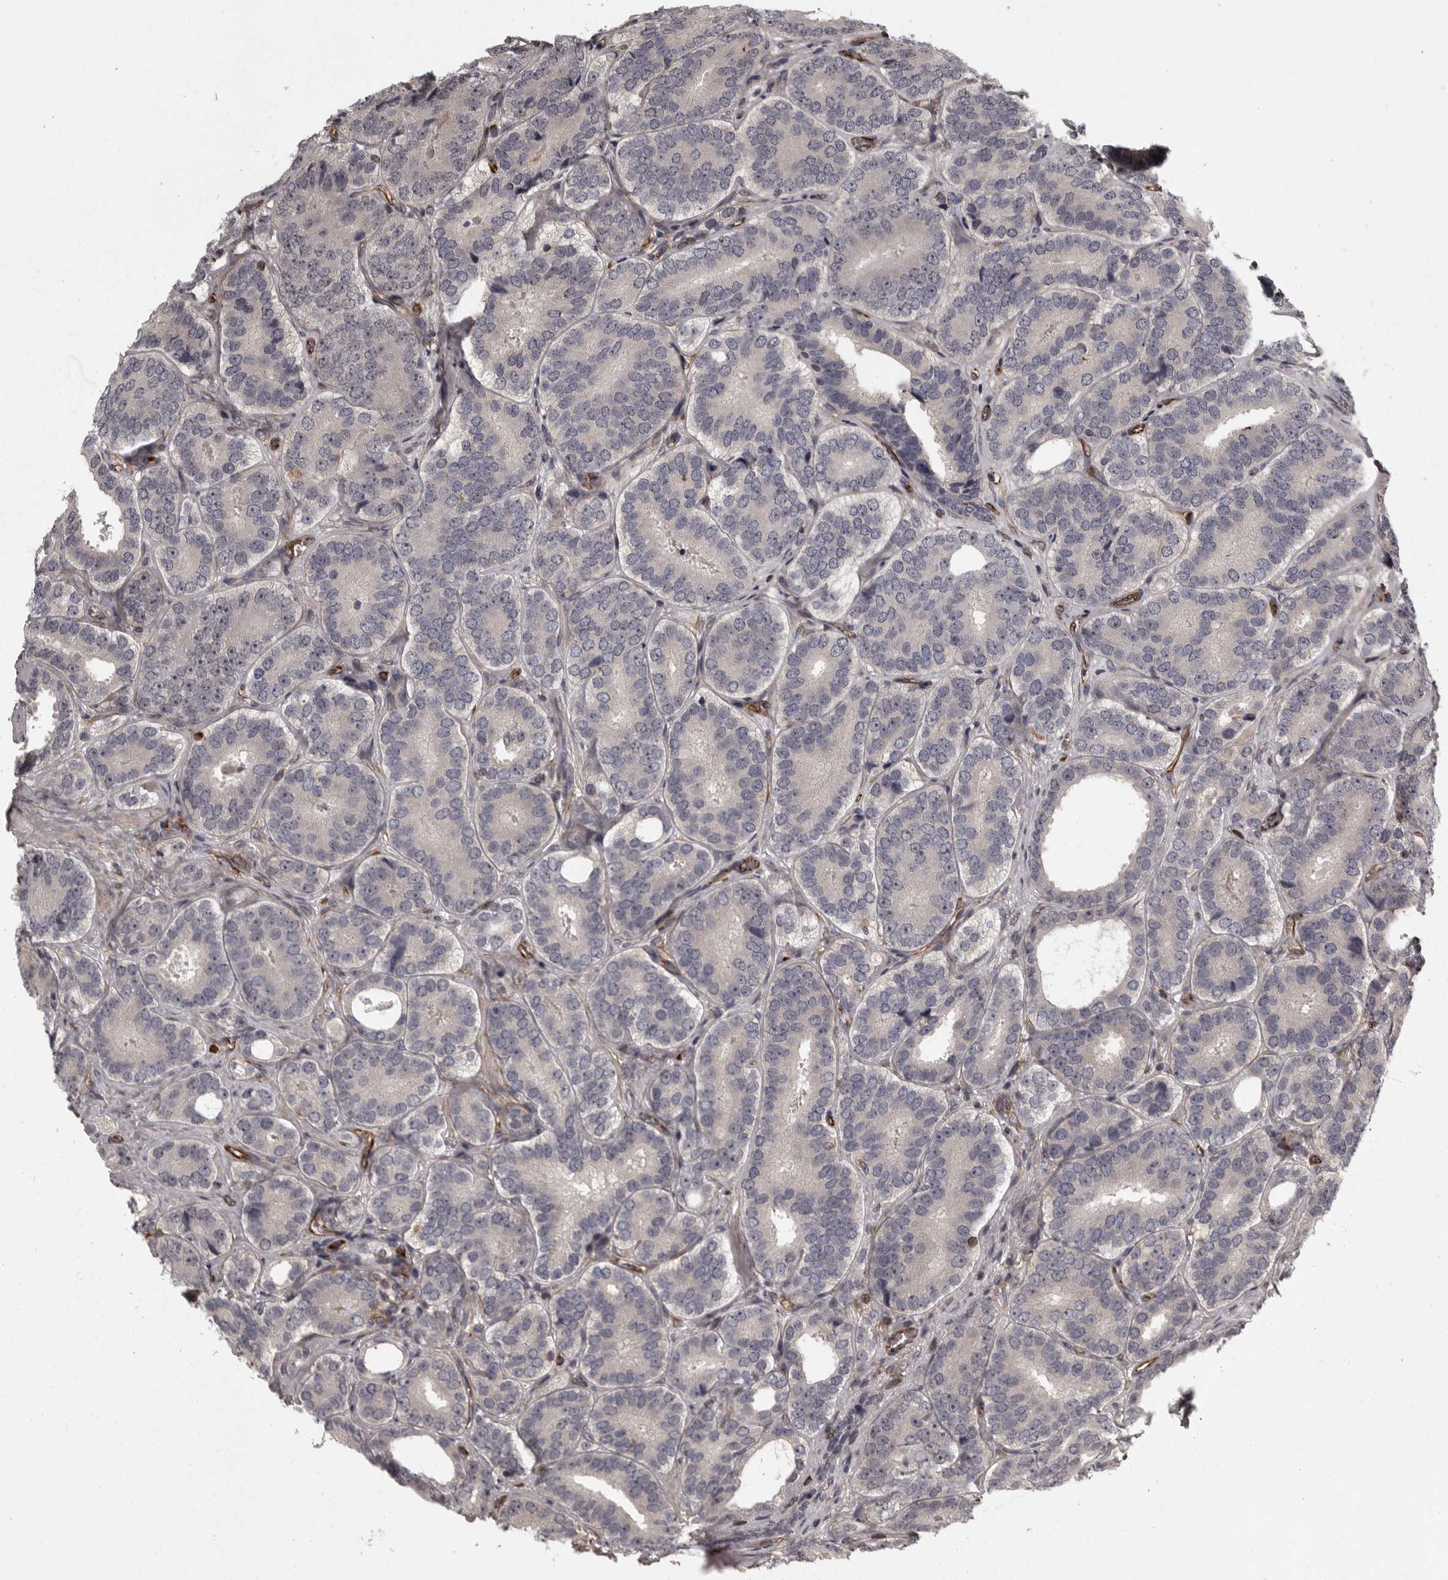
{"staining": {"intensity": "negative", "quantity": "none", "location": "none"}, "tissue": "prostate cancer", "cell_type": "Tumor cells", "image_type": "cancer", "snomed": [{"axis": "morphology", "description": "Adenocarcinoma, High grade"}, {"axis": "topography", "description": "Prostate"}], "caption": "IHC photomicrograph of neoplastic tissue: prostate high-grade adenocarcinoma stained with DAB (3,3'-diaminobenzidine) shows no significant protein expression in tumor cells.", "gene": "FAAP100", "patient": {"sex": "male", "age": 56}}